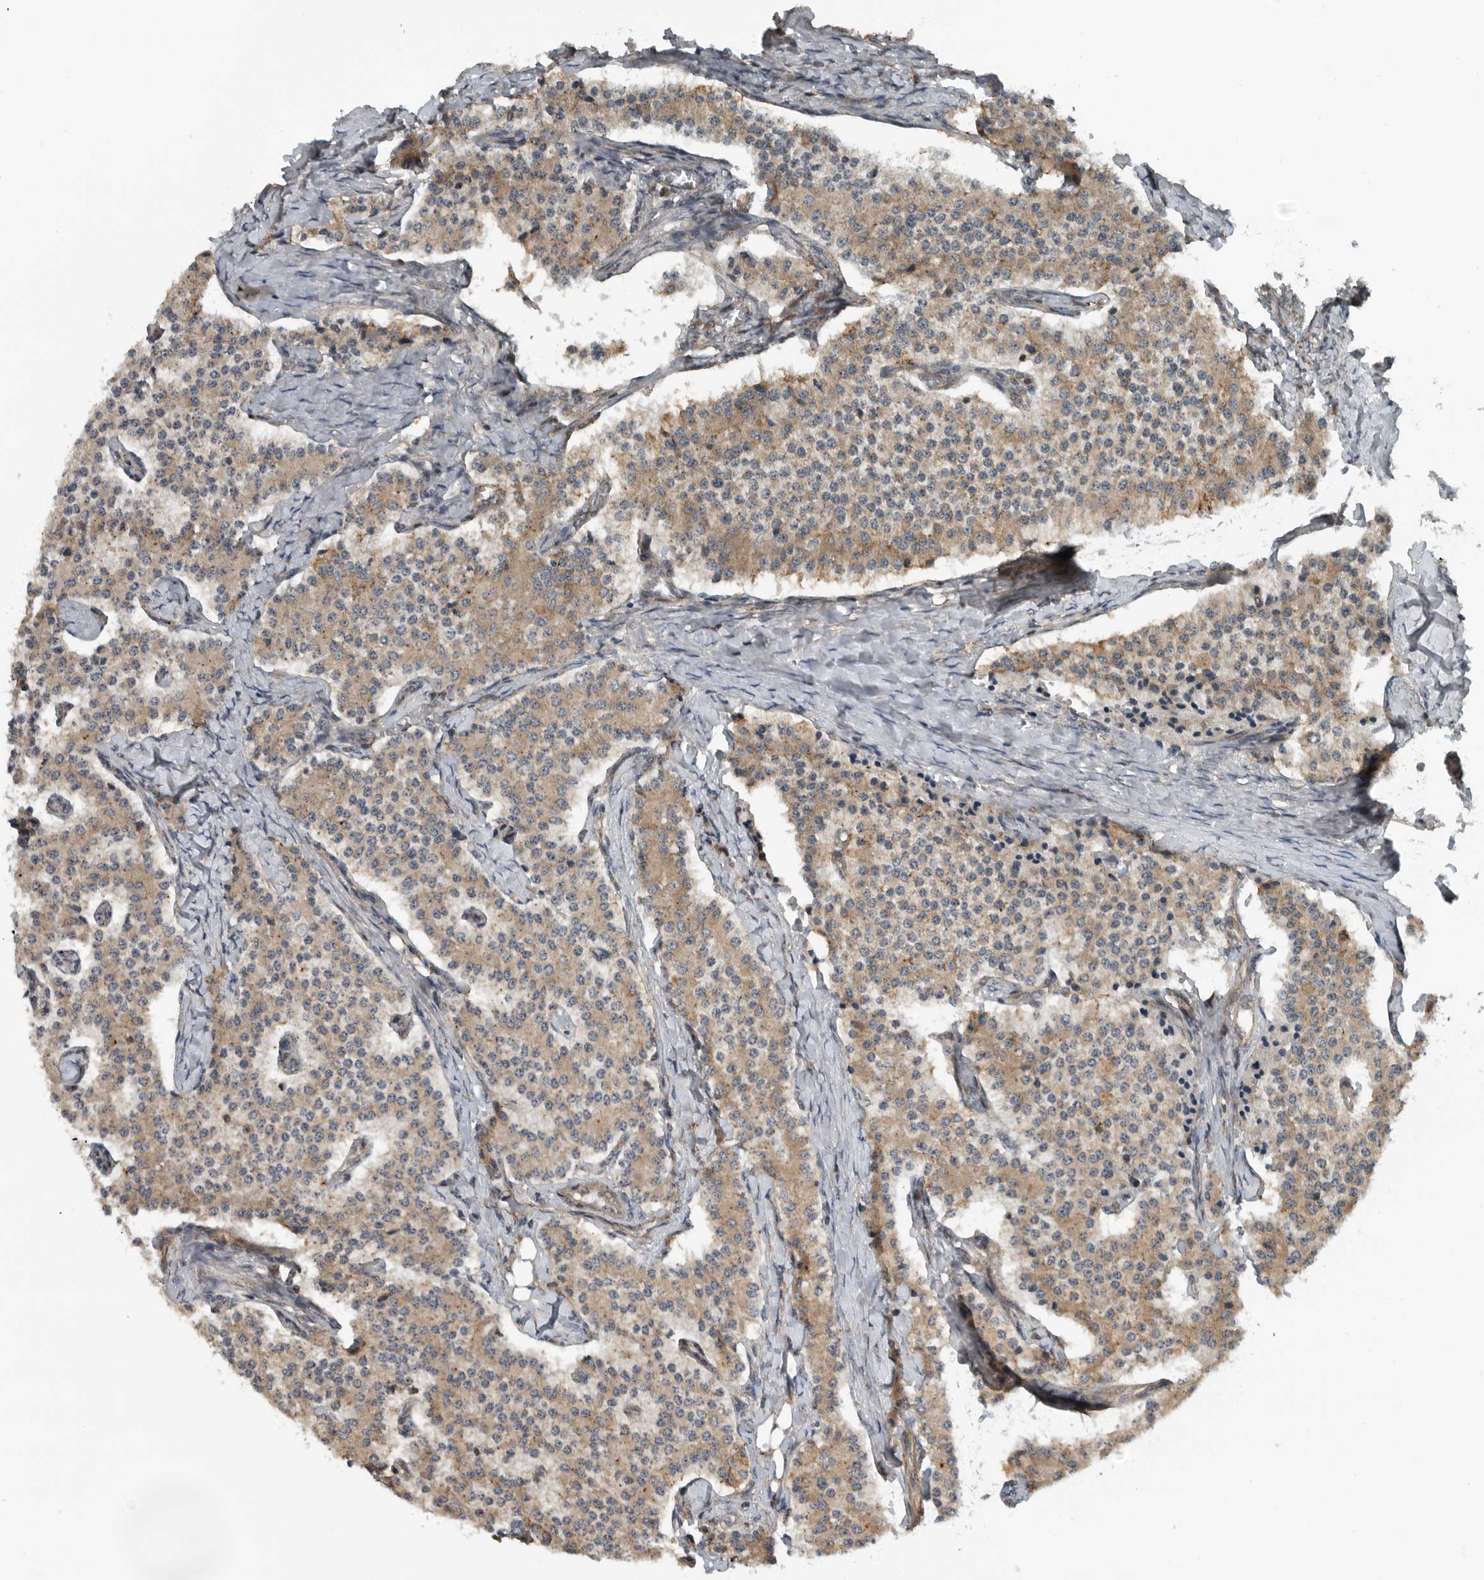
{"staining": {"intensity": "moderate", "quantity": "<25%", "location": "cytoplasmic/membranous"}, "tissue": "carcinoid", "cell_type": "Tumor cells", "image_type": "cancer", "snomed": [{"axis": "morphology", "description": "Carcinoid, malignant, NOS"}, {"axis": "topography", "description": "Colon"}], "caption": "IHC histopathology image of neoplastic tissue: human carcinoid (malignant) stained using immunohistochemistry demonstrates low levels of moderate protein expression localized specifically in the cytoplasmic/membranous of tumor cells, appearing as a cytoplasmic/membranous brown color.", "gene": "AMFR", "patient": {"sex": "female", "age": 52}}